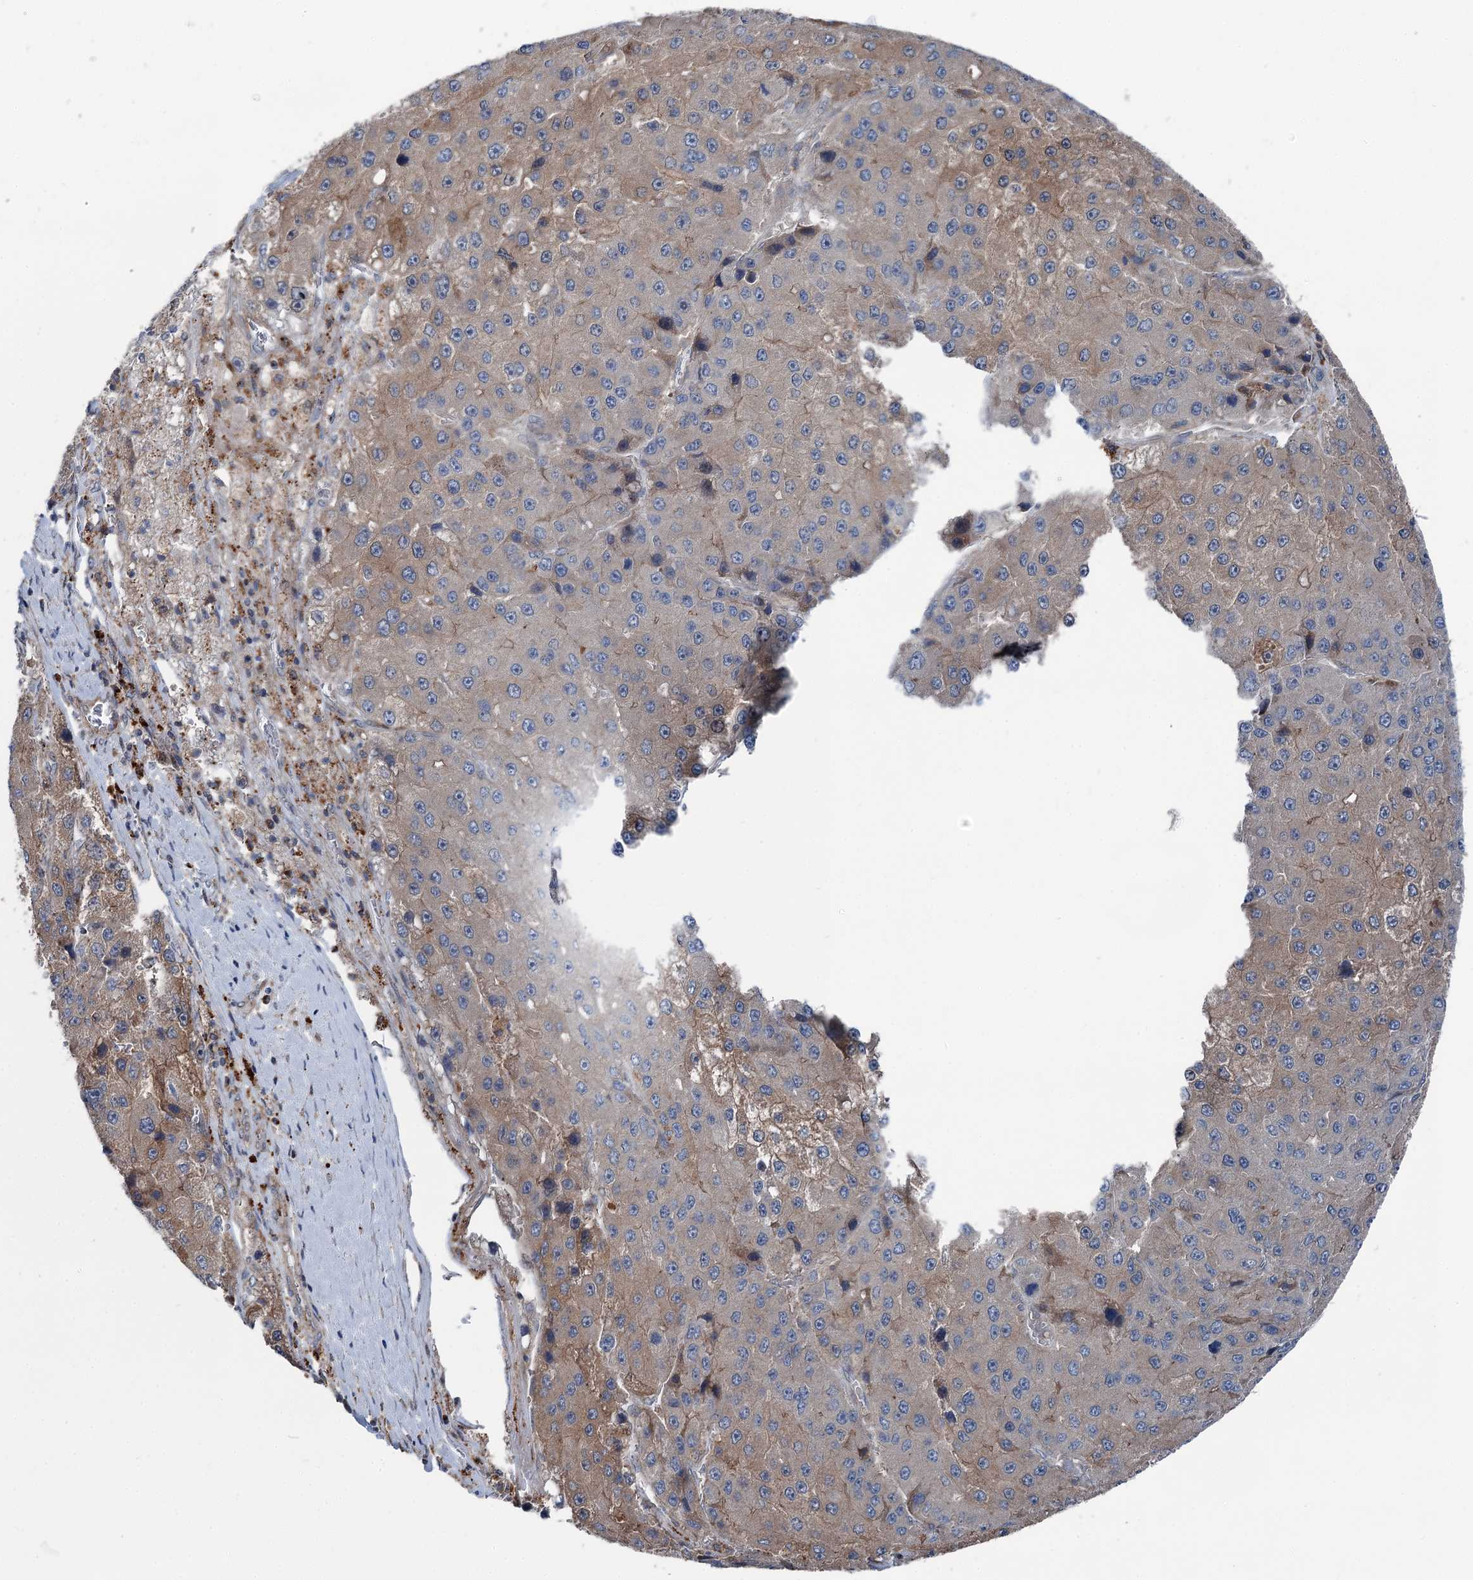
{"staining": {"intensity": "weak", "quantity": "<25%", "location": "cytoplasmic/membranous"}, "tissue": "liver cancer", "cell_type": "Tumor cells", "image_type": "cancer", "snomed": [{"axis": "morphology", "description": "Carcinoma, Hepatocellular, NOS"}, {"axis": "topography", "description": "Liver"}], "caption": "Histopathology image shows no protein positivity in tumor cells of liver hepatocellular carcinoma tissue.", "gene": "POLR1D", "patient": {"sex": "female", "age": 73}}